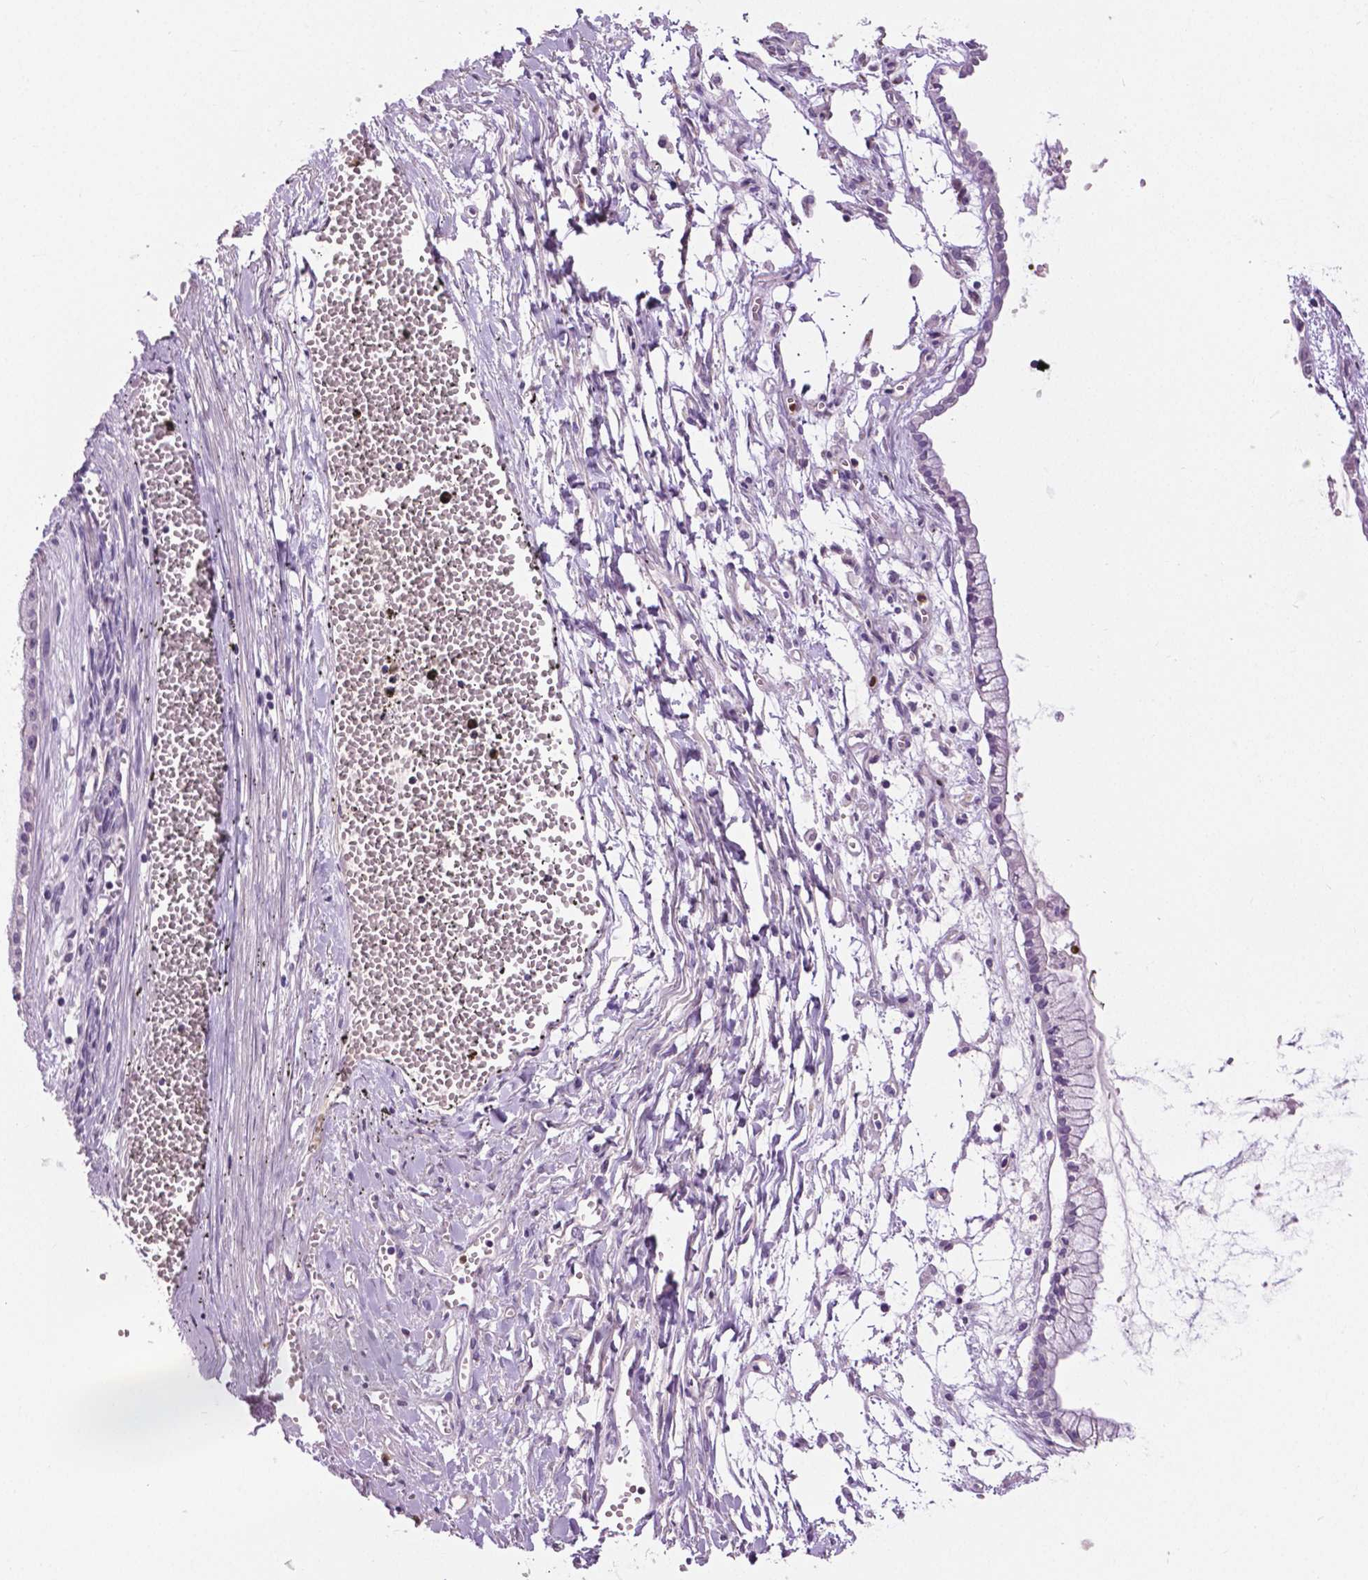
{"staining": {"intensity": "negative", "quantity": "none", "location": "none"}, "tissue": "ovarian cancer", "cell_type": "Tumor cells", "image_type": "cancer", "snomed": [{"axis": "morphology", "description": "Cystadenocarcinoma, mucinous, NOS"}, {"axis": "topography", "description": "Ovary"}], "caption": "The micrograph reveals no significant expression in tumor cells of mucinous cystadenocarcinoma (ovarian). Nuclei are stained in blue.", "gene": "PTPN5", "patient": {"sex": "female", "age": 67}}